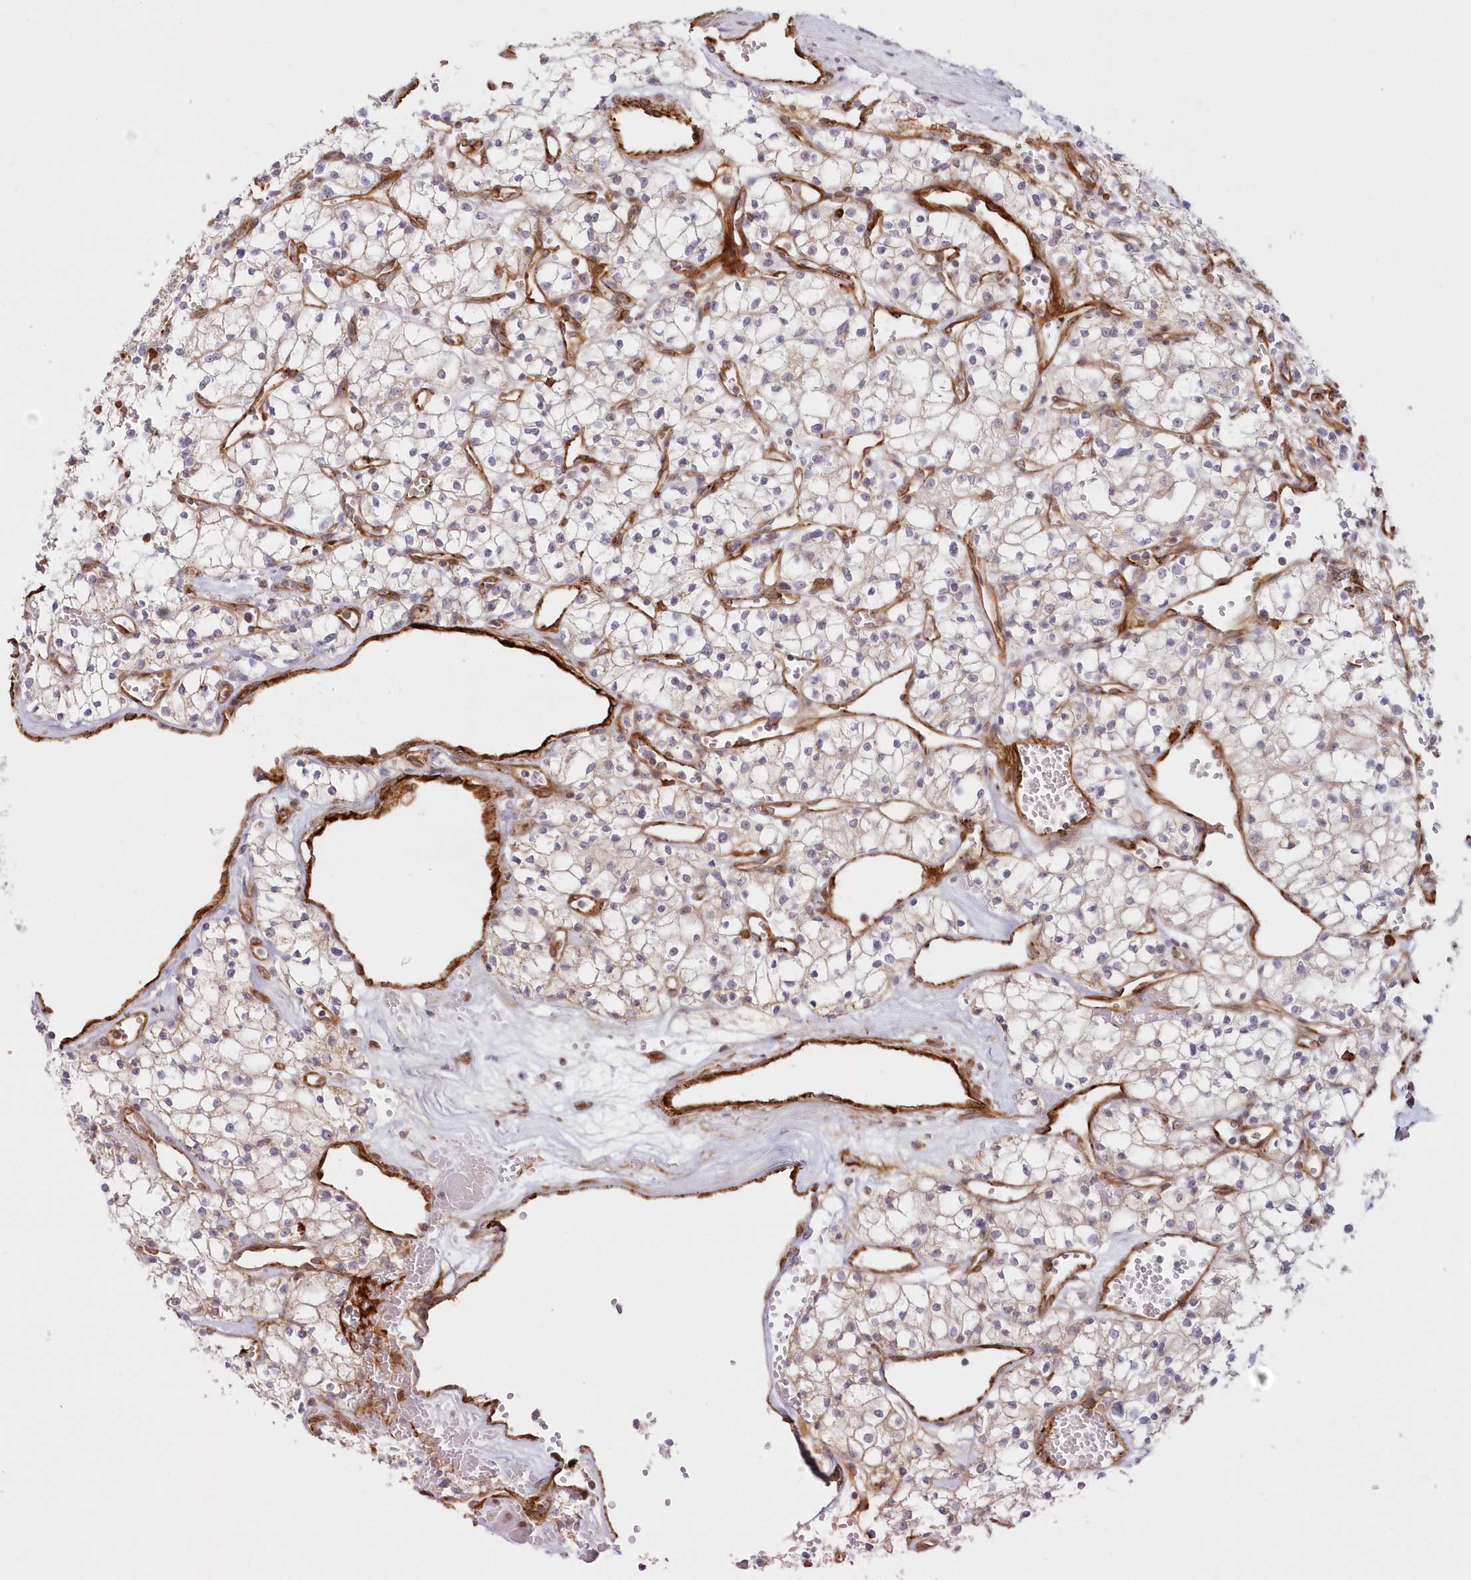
{"staining": {"intensity": "negative", "quantity": "none", "location": "none"}, "tissue": "renal cancer", "cell_type": "Tumor cells", "image_type": "cancer", "snomed": [{"axis": "morphology", "description": "Adenocarcinoma, NOS"}, {"axis": "topography", "description": "Kidney"}], "caption": "This photomicrograph is of adenocarcinoma (renal) stained with immunohistochemistry (IHC) to label a protein in brown with the nuclei are counter-stained blue. There is no positivity in tumor cells. Brightfield microscopy of immunohistochemistry (IHC) stained with DAB (3,3'-diaminobenzidine) (brown) and hematoxylin (blue), captured at high magnification.", "gene": "AFAP1L2", "patient": {"sex": "male", "age": 59}}